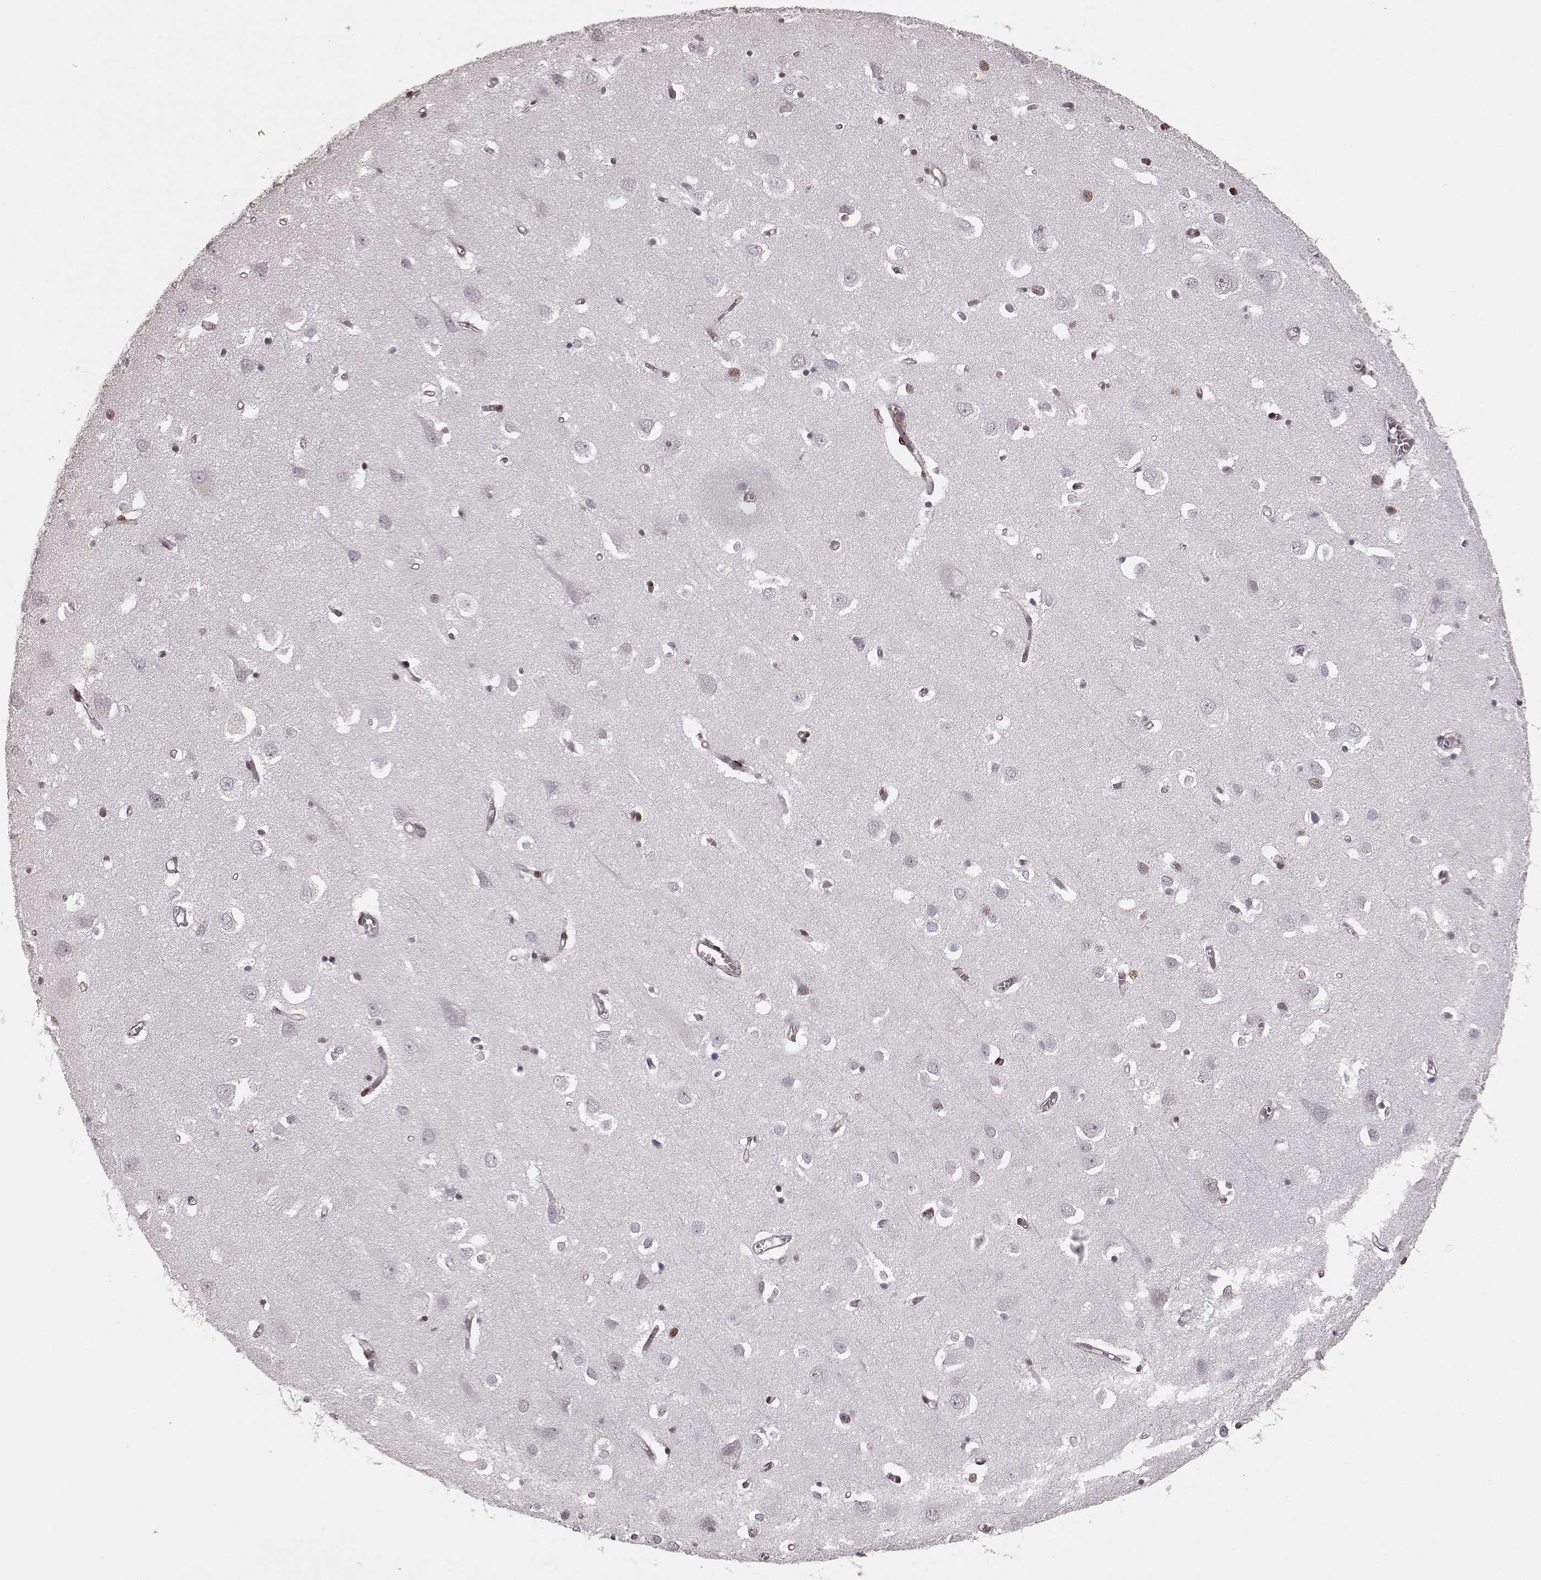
{"staining": {"intensity": "moderate", "quantity": ">75%", "location": "nuclear"}, "tissue": "cerebral cortex", "cell_type": "Endothelial cells", "image_type": "normal", "snomed": [{"axis": "morphology", "description": "Normal tissue, NOS"}, {"axis": "topography", "description": "Cerebral cortex"}], "caption": "DAB (3,3'-diaminobenzidine) immunohistochemical staining of normal cerebral cortex exhibits moderate nuclear protein expression in about >75% of endothelial cells. The protein is shown in brown color, while the nuclei are stained blue.", "gene": "NR2C1", "patient": {"sex": "male", "age": 70}}